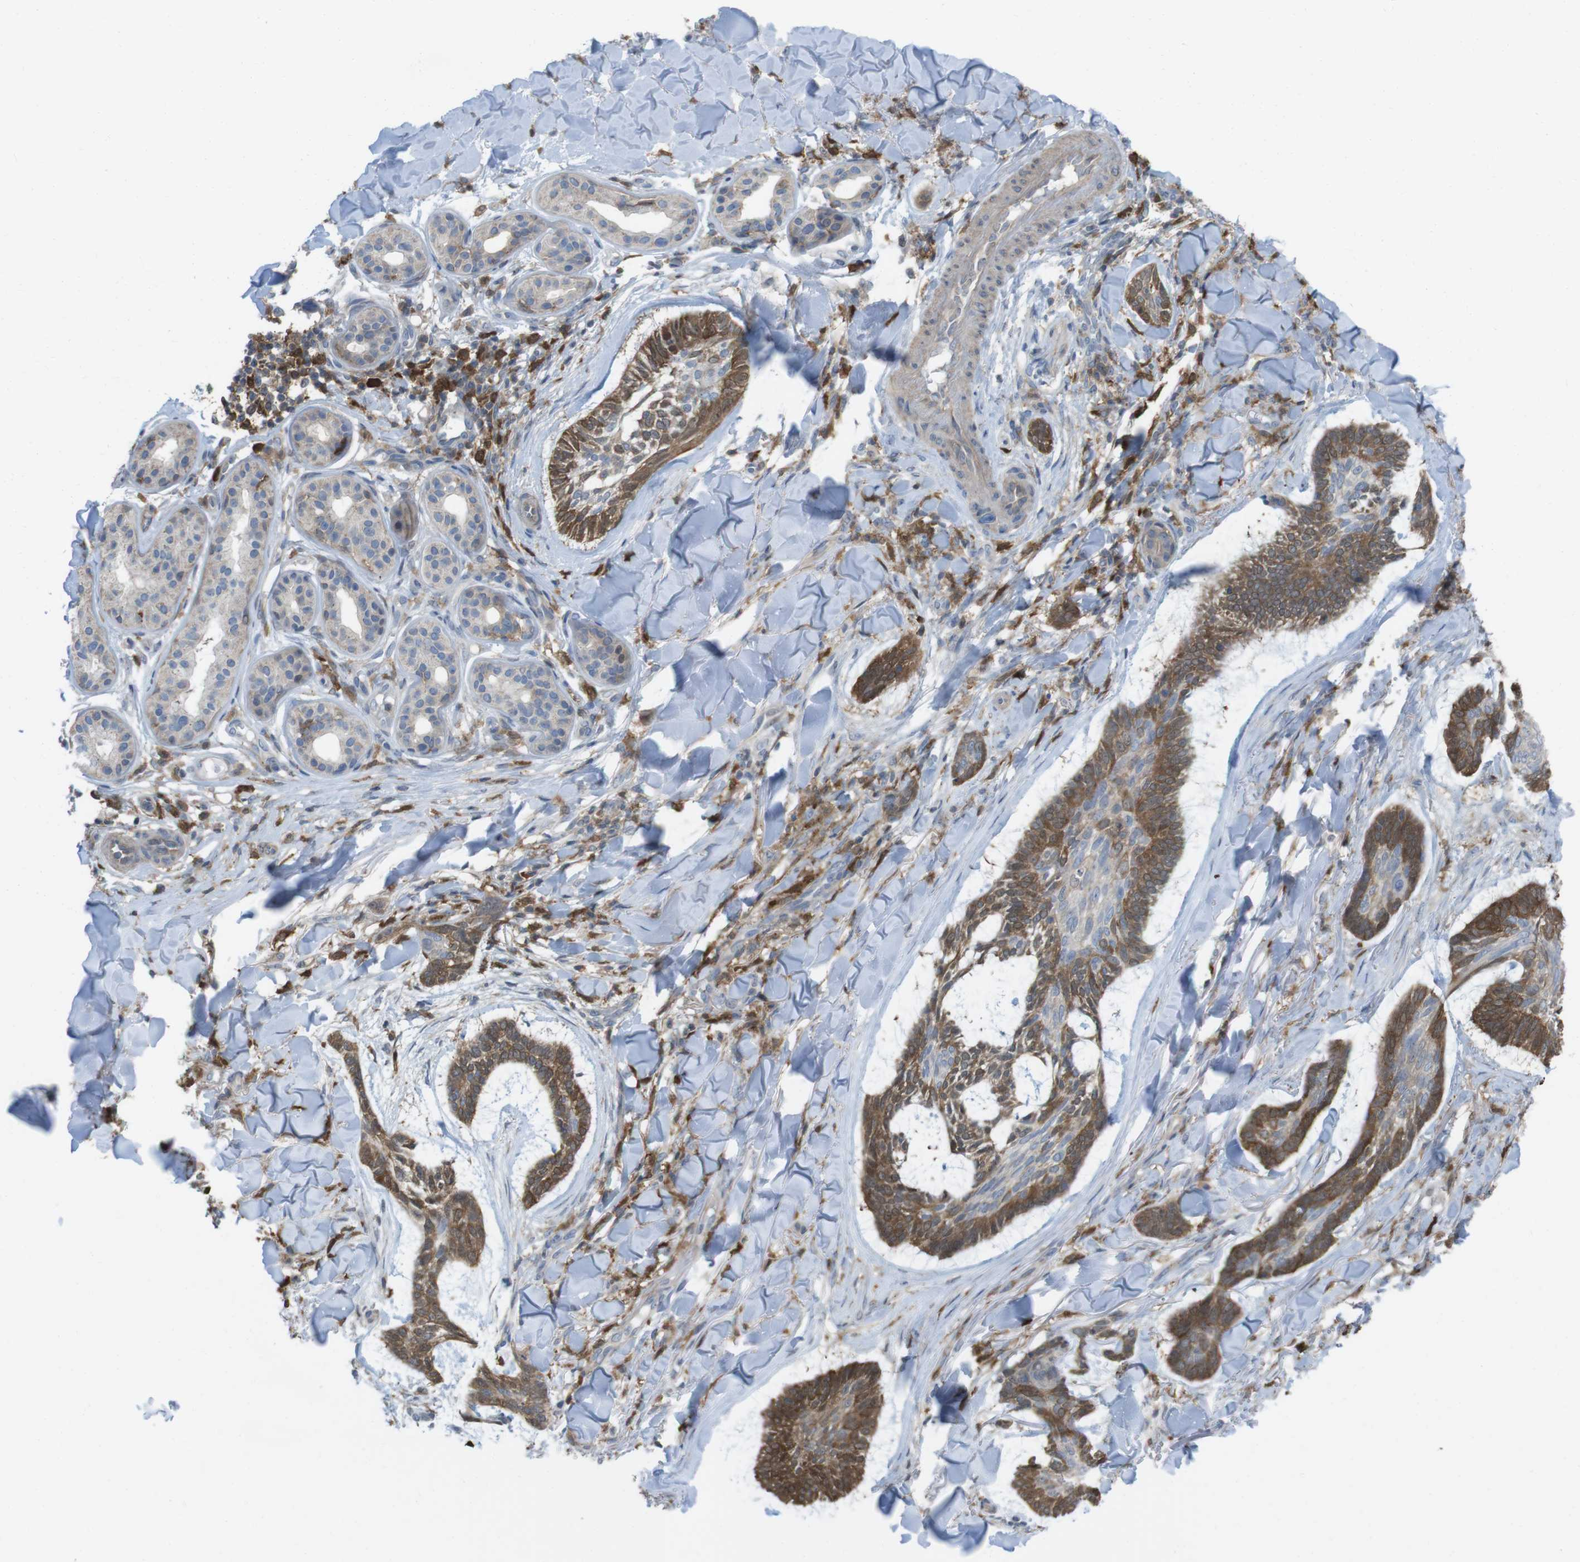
{"staining": {"intensity": "moderate", "quantity": ">75%", "location": "cytoplasmic/membranous"}, "tissue": "skin cancer", "cell_type": "Tumor cells", "image_type": "cancer", "snomed": [{"axis": "morphology", "description": "Basal cell carcinoma"}, {"axis": "topography", "description": "Skin"}], "caption": "Moderate cytoplasmic/membranous expression is identified in approximately >75% of tumor cells in skin basal cell carcinoma. (DAB (3,3'-diaminobenzidine) = brown stain, brightfield microscopy at high magnification).", "gene": "PRKCD", "patient": {"sex": "male", "age": 43}}